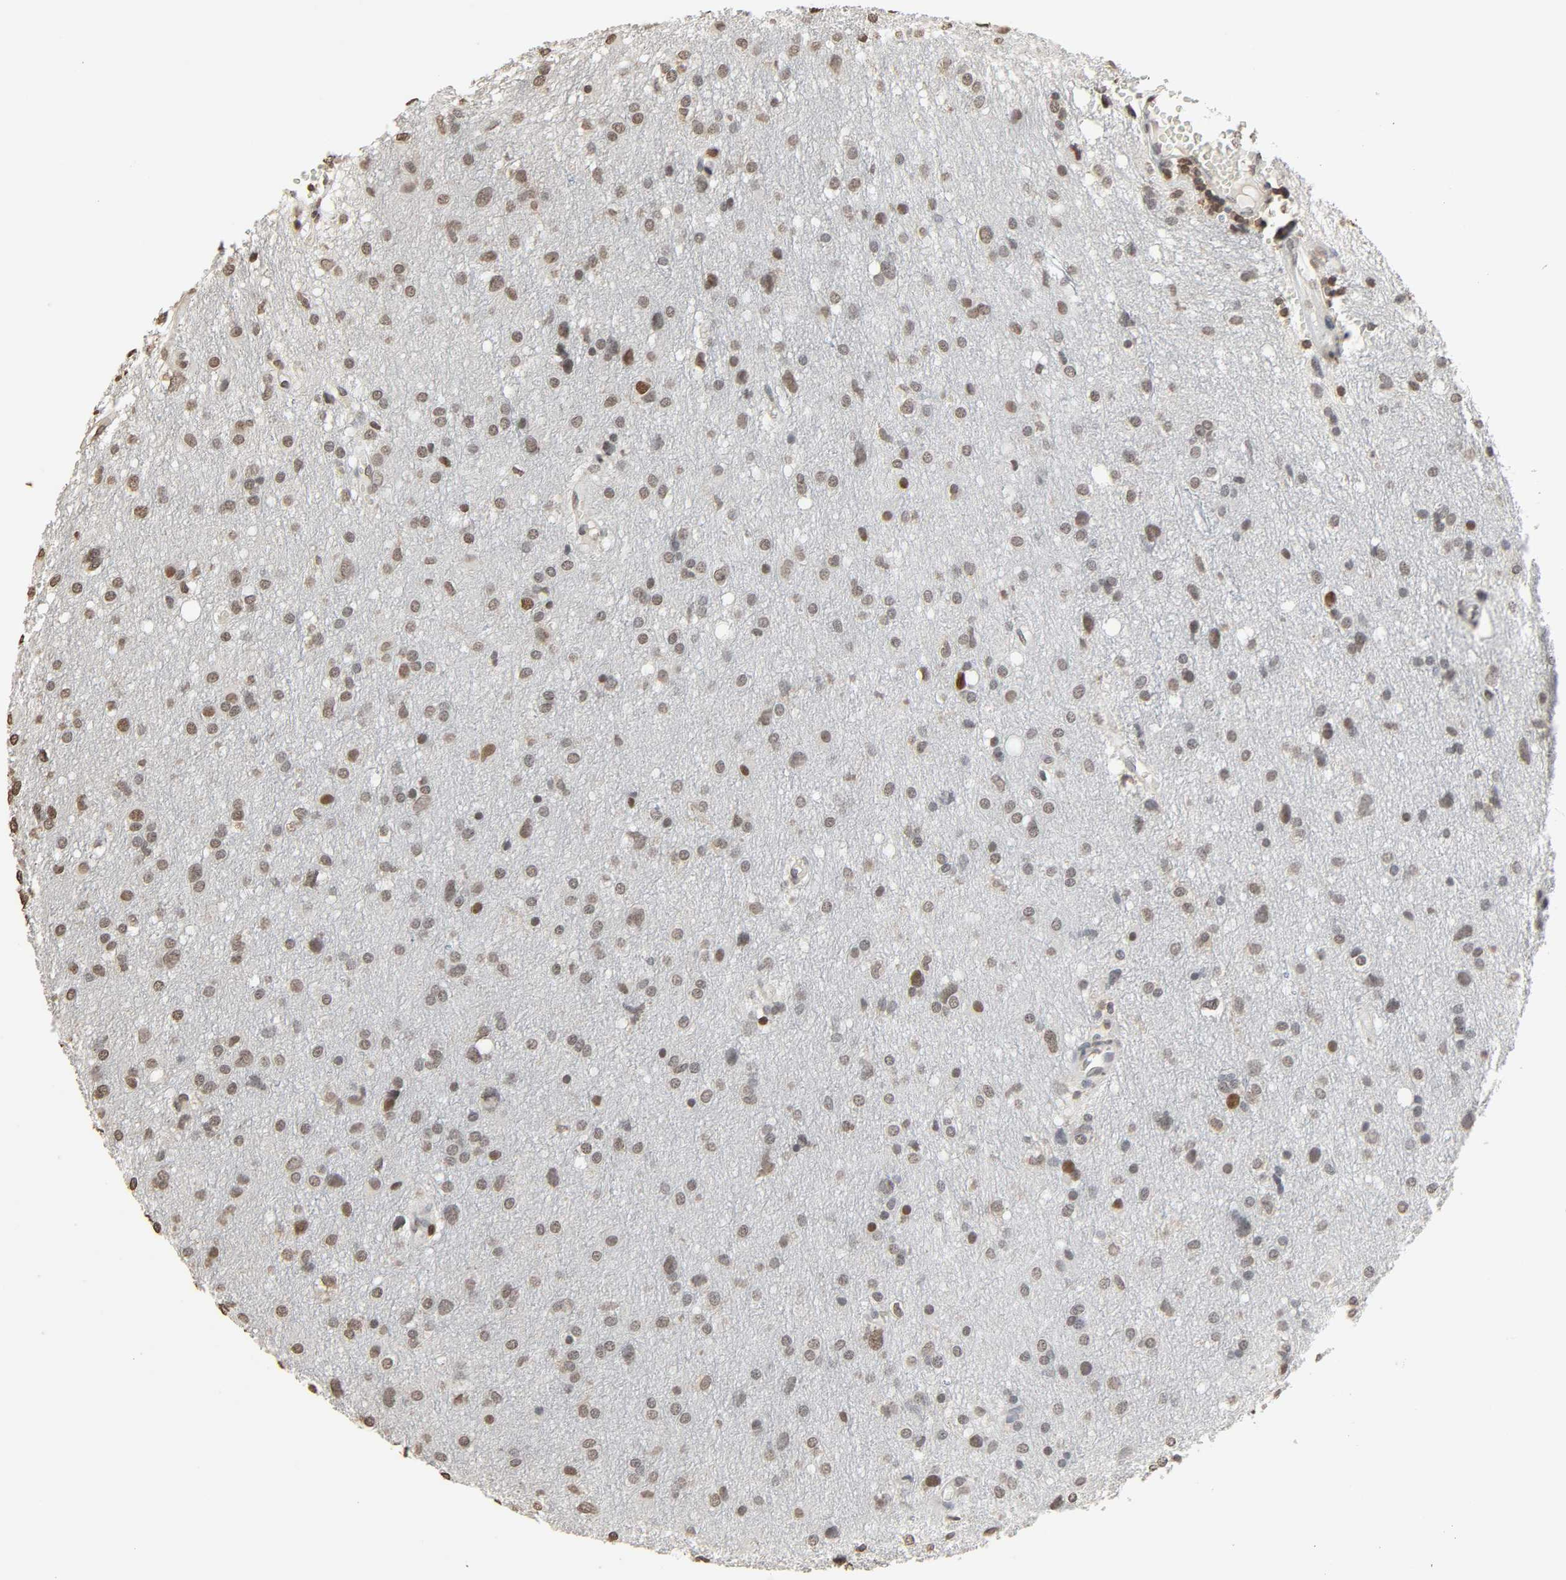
{"staining": {"intensity": "weak", "quantity": "<25%", "location": "nuclear"}, "tissue": "glioma", "cell_type": "Tumor cells", "image_type": "cancer", "snomed": [{"axis": "morphology", "description": "Glioma, malignant, High grade"}, {"axis": "topography", "description": "Brain"}], "caption": "Histopathology image shows no significant protein positivity in tumor cells of glioma.", "gene": "STK4", "patient": {"sex": "female", "age": 59}}